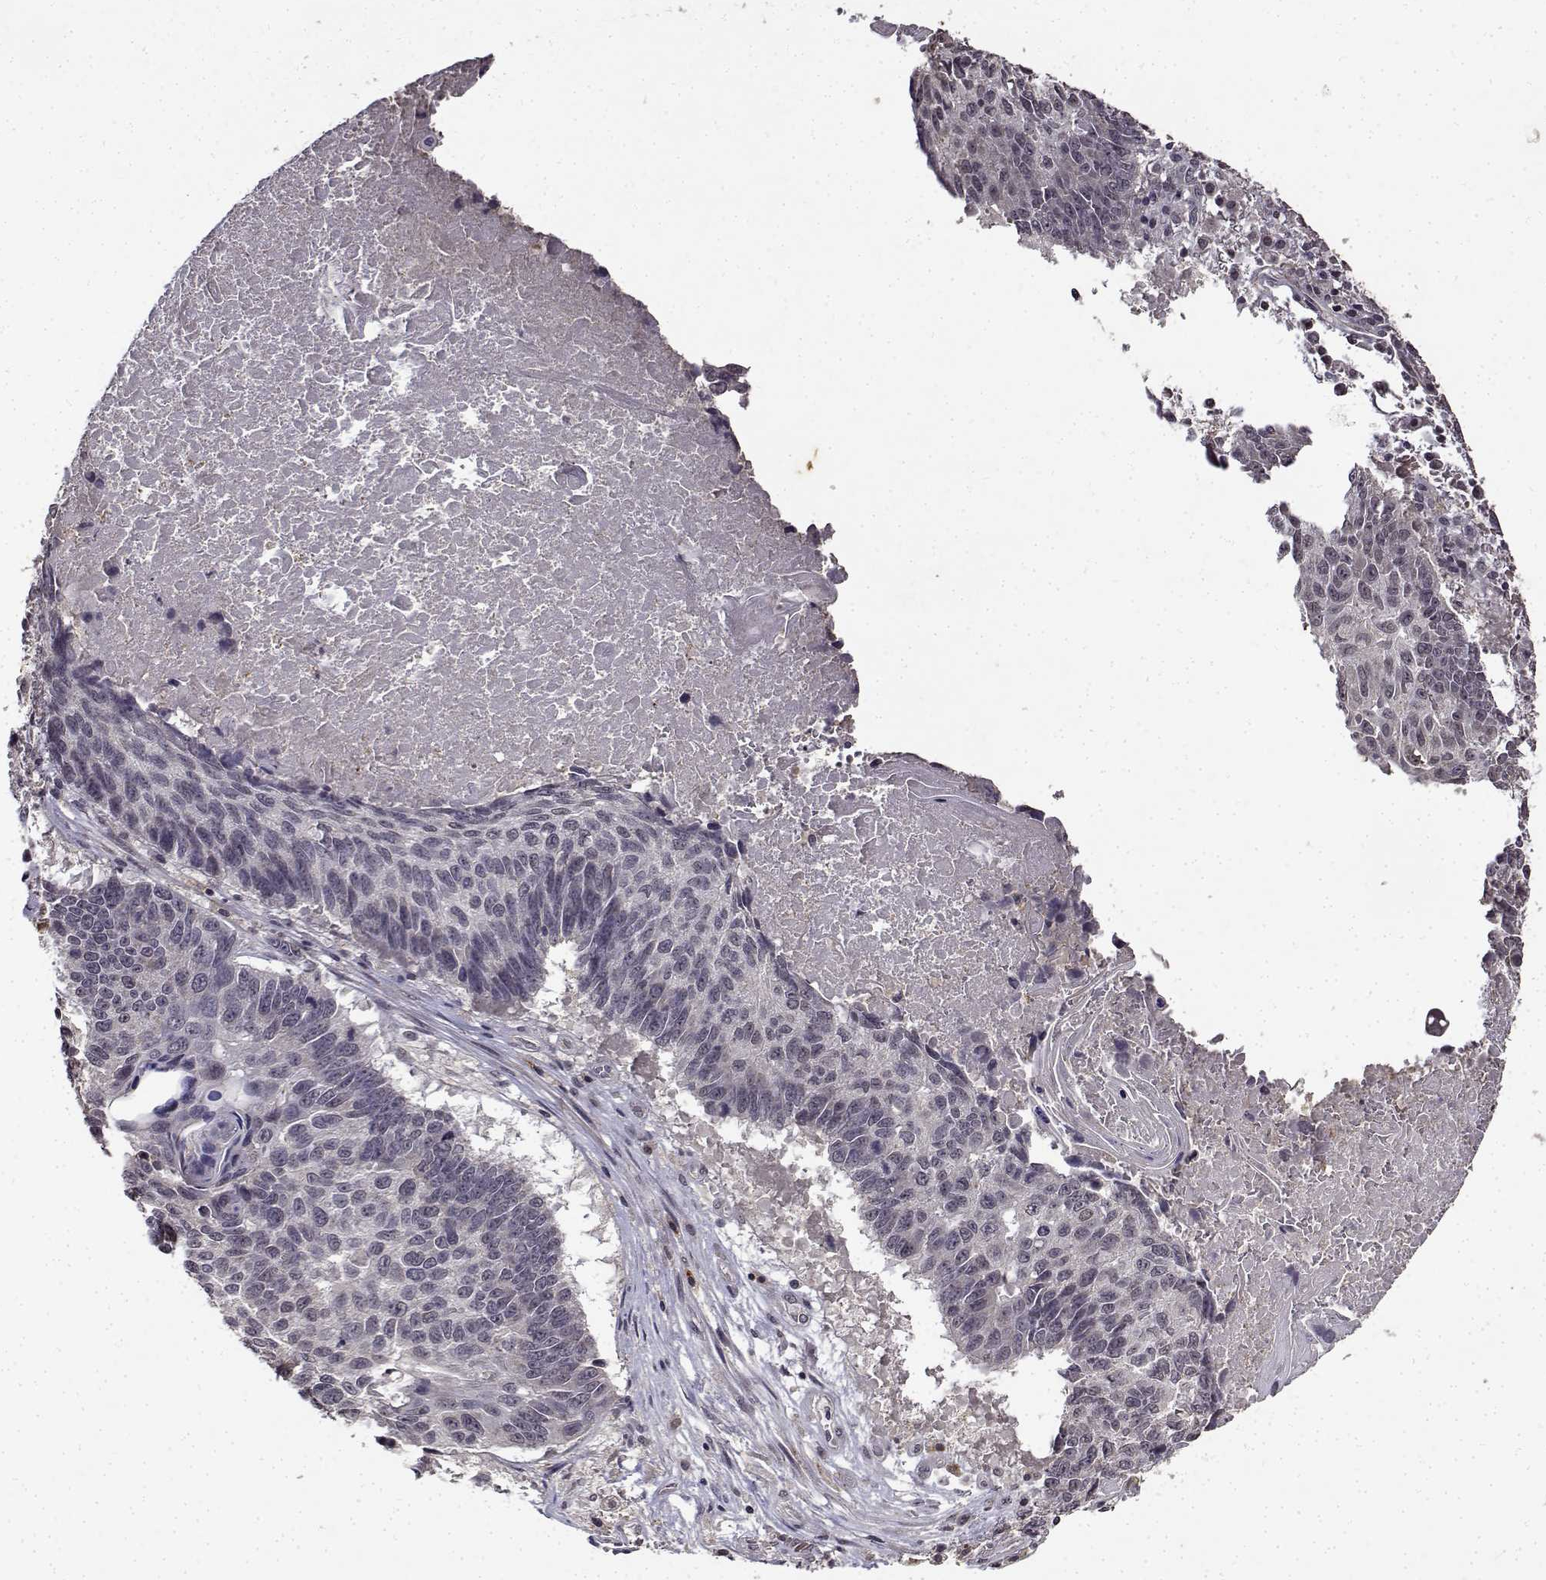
{"staining": {"intensity": "negative", "quantity": "none", "location": "none"}, "tissue": "lung cancer", "cell_type": "Tumor cells", "image_type": "cancer", "snomed": [{"axis": "morphology", "description": "Squamous cell carcinoma, NOS"}, {"axis": "topography", "description": "Lung"}], "caption": "An image of human squamous cell carcinoma (lung) is negative for staining in tumor cells. (Brightfield microscopy of DAB (3,3'-diaminobenzidine) immunohistochemistry (IHC) at high magnification).", "gene": "BDNF", "patient": {"sex": "male", "age": 73}}